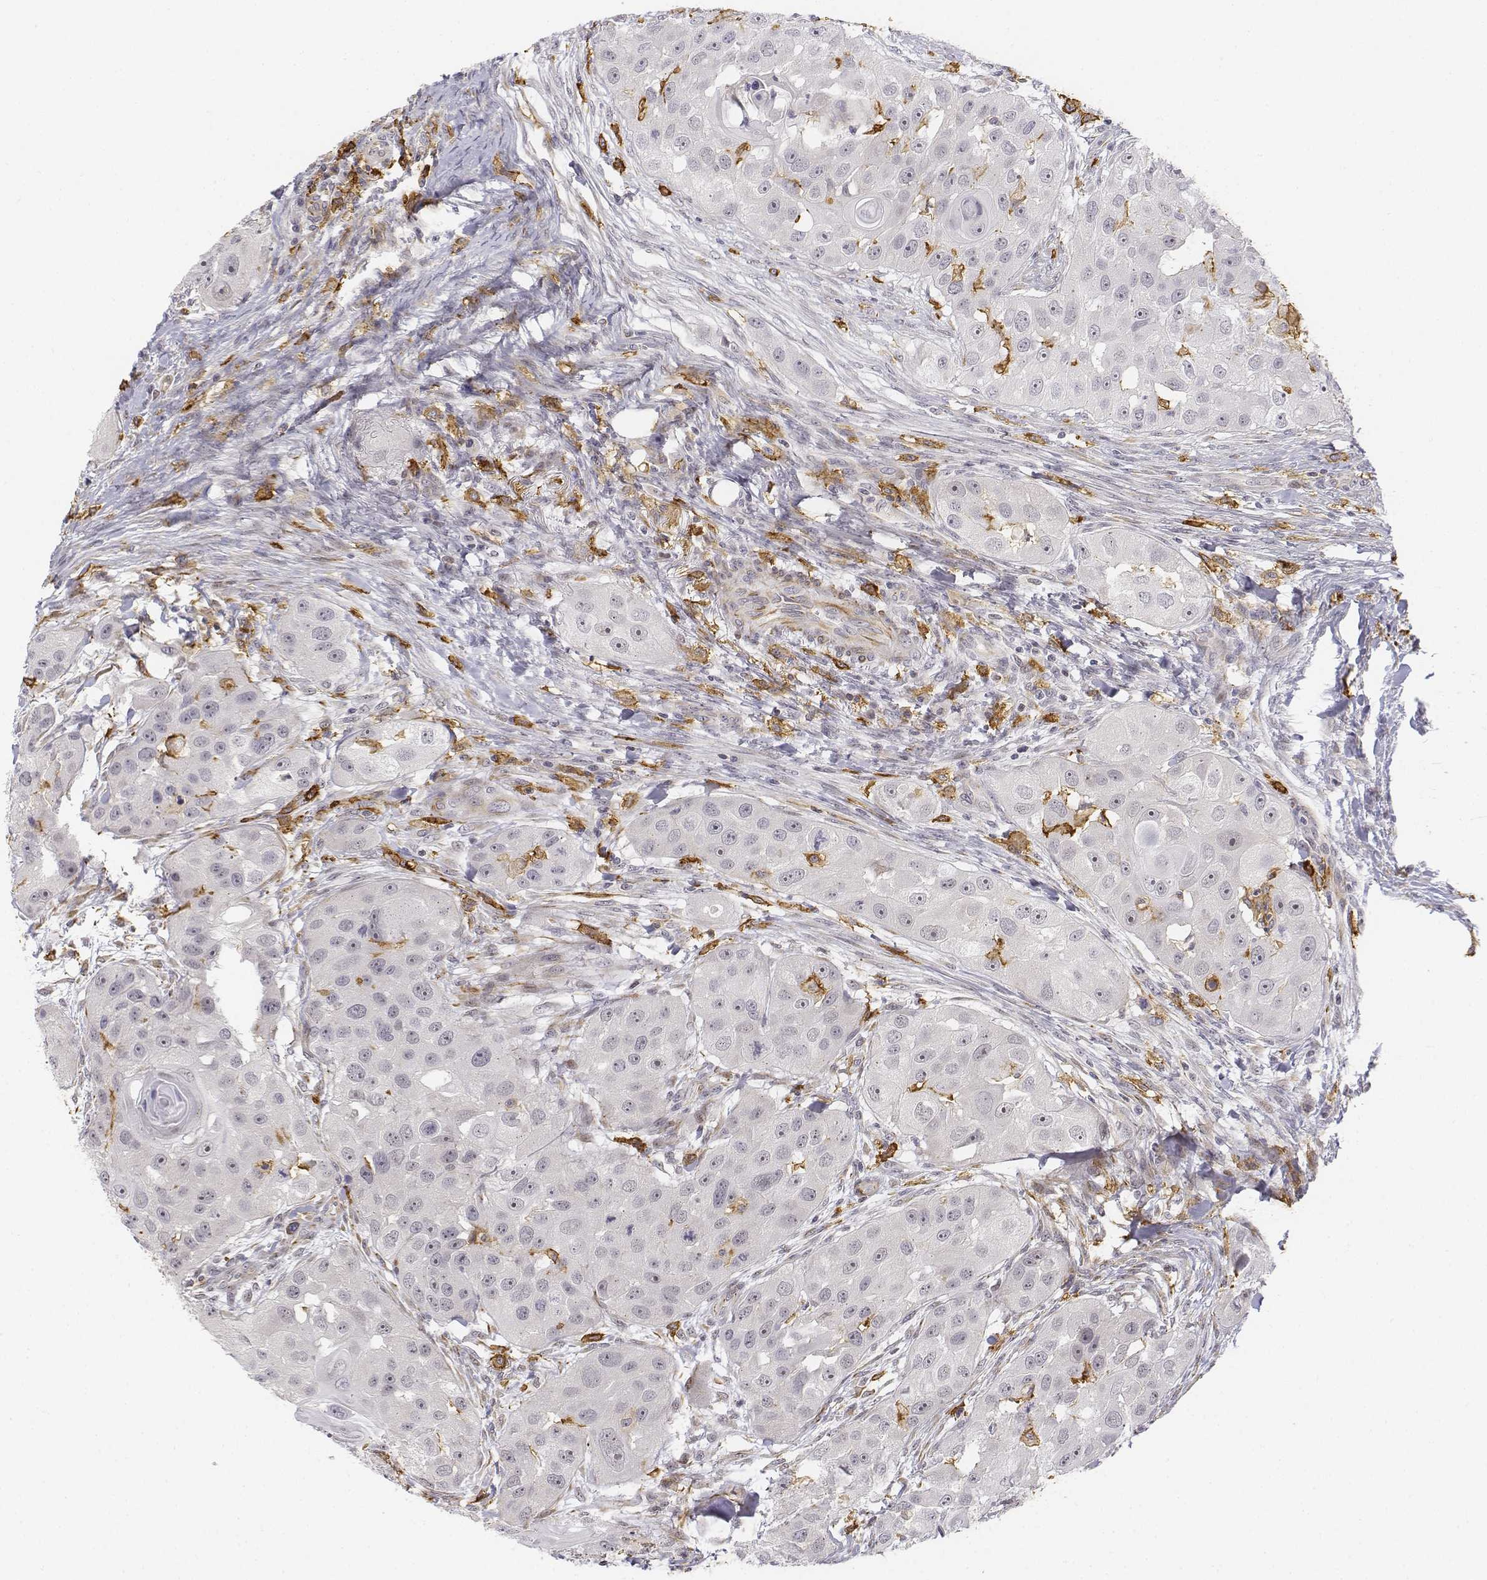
{"staining": {"intensity": "negative", "quantity": "none", "location": "none"}, "tissue": "head and neck cancer", "cell_type": "Tumor cells", "image_type": "cancer", "snomed": [{"axis": "morphology", "description": "Squamous cell carcinoma, NOS"}, {"axis": "topography", "description": "Head-Neck"}], "caption": "This photomicrograph is of squamous cell carcinoma (head and neck) stained with IHC to label a protein in brown with the nuclei are counter-stained blue. There is no positivity in tumor cells.", "gene": "CD14", "patient": {"sex": "male", "age": 51}}